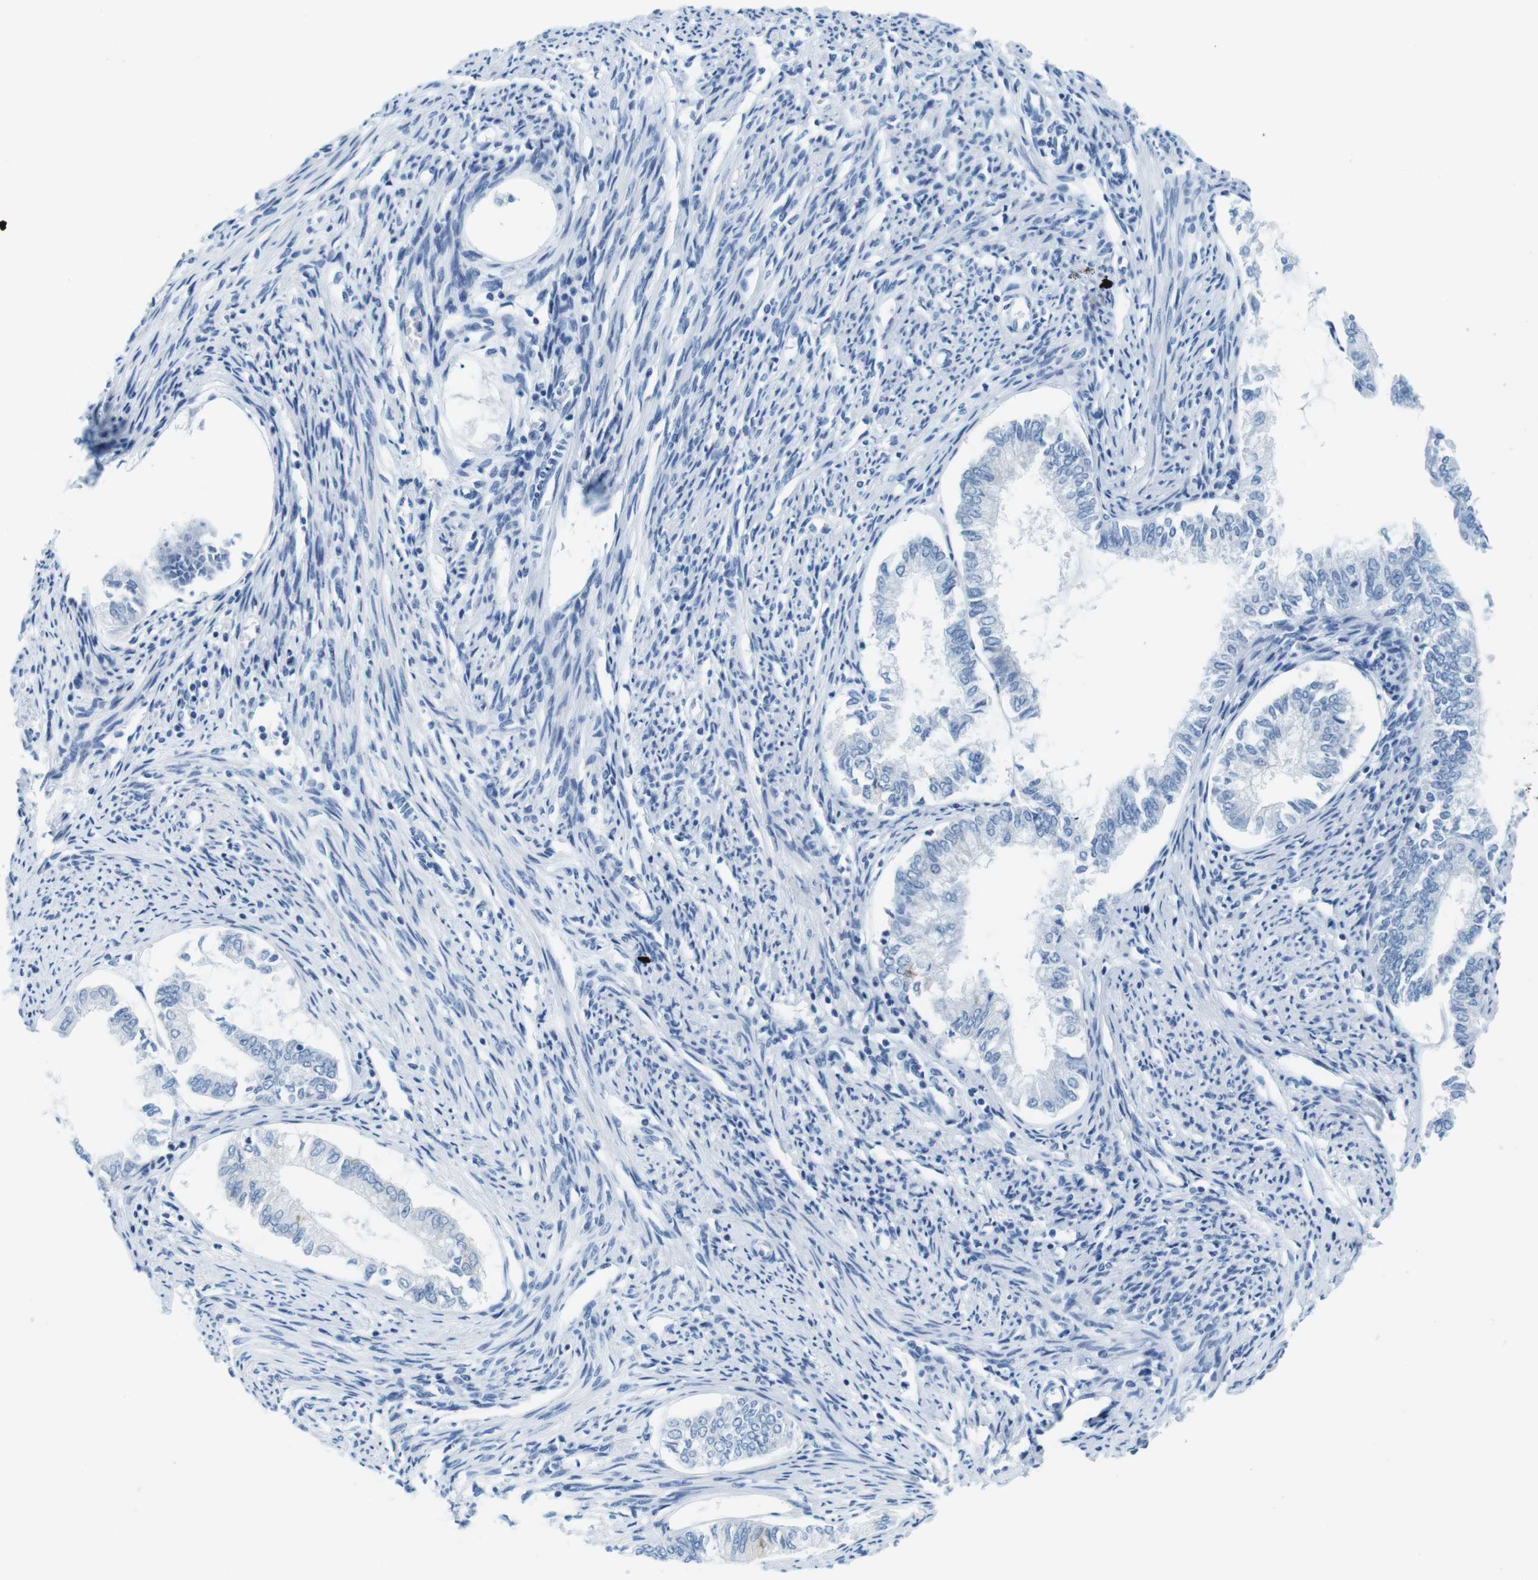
{"staining": {"intensity": "negative", "quantity": "none", "location": "none"}, "tissue": "endometrial cancer", "cell_type": "Tumor cells", "image_type": "cancer", "snomed": [{"axis": "morphology", "description": "Adenocarcinoma, NOS"}, {"axis": "topography", "description": "Endometrium"}], "caption": "Tumor cells are negative for protein expression in human adenocarcinoma (endometrial).", "gene": "CYP2C9", "patient": {"sex": "female", "age": 86}}